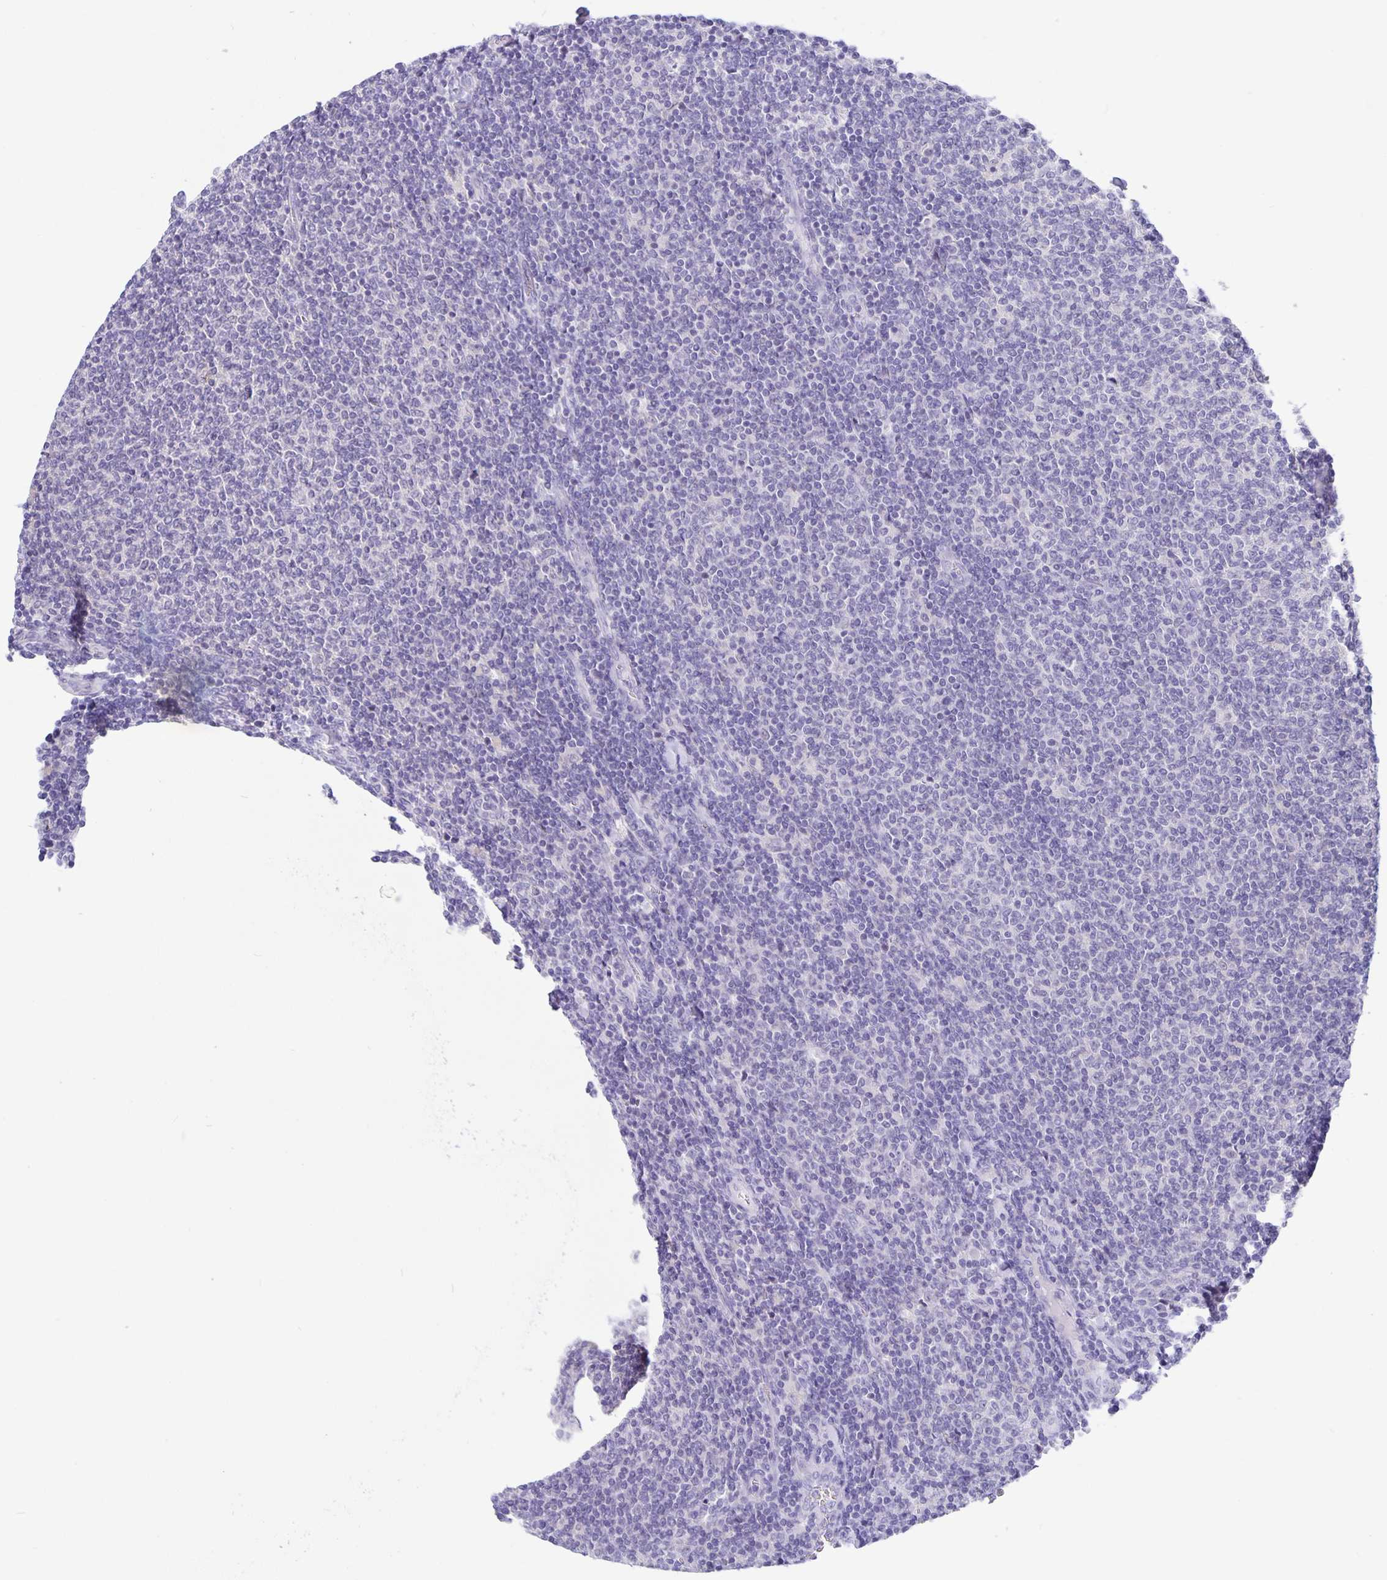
{"staining": {"intensity": "negative", "quantity": "none", "location": "none"}, "tissue": "lymphoma", "cell_type": "Tumor cells", "image_type": "cancer", "snomed": [{"axis": "morphology", "description": "Malignant lymphoma, non-Hodgkin's type, Low grade"}, {"axis": "topography", "description": "Lymph node"}], "caption": "This is an immunohistochemistry (IHC) image of human lymphoma. There is no expression in tumor cells.", "gene": "ERMN", "patient": {"sex": "male", "age": 52}}